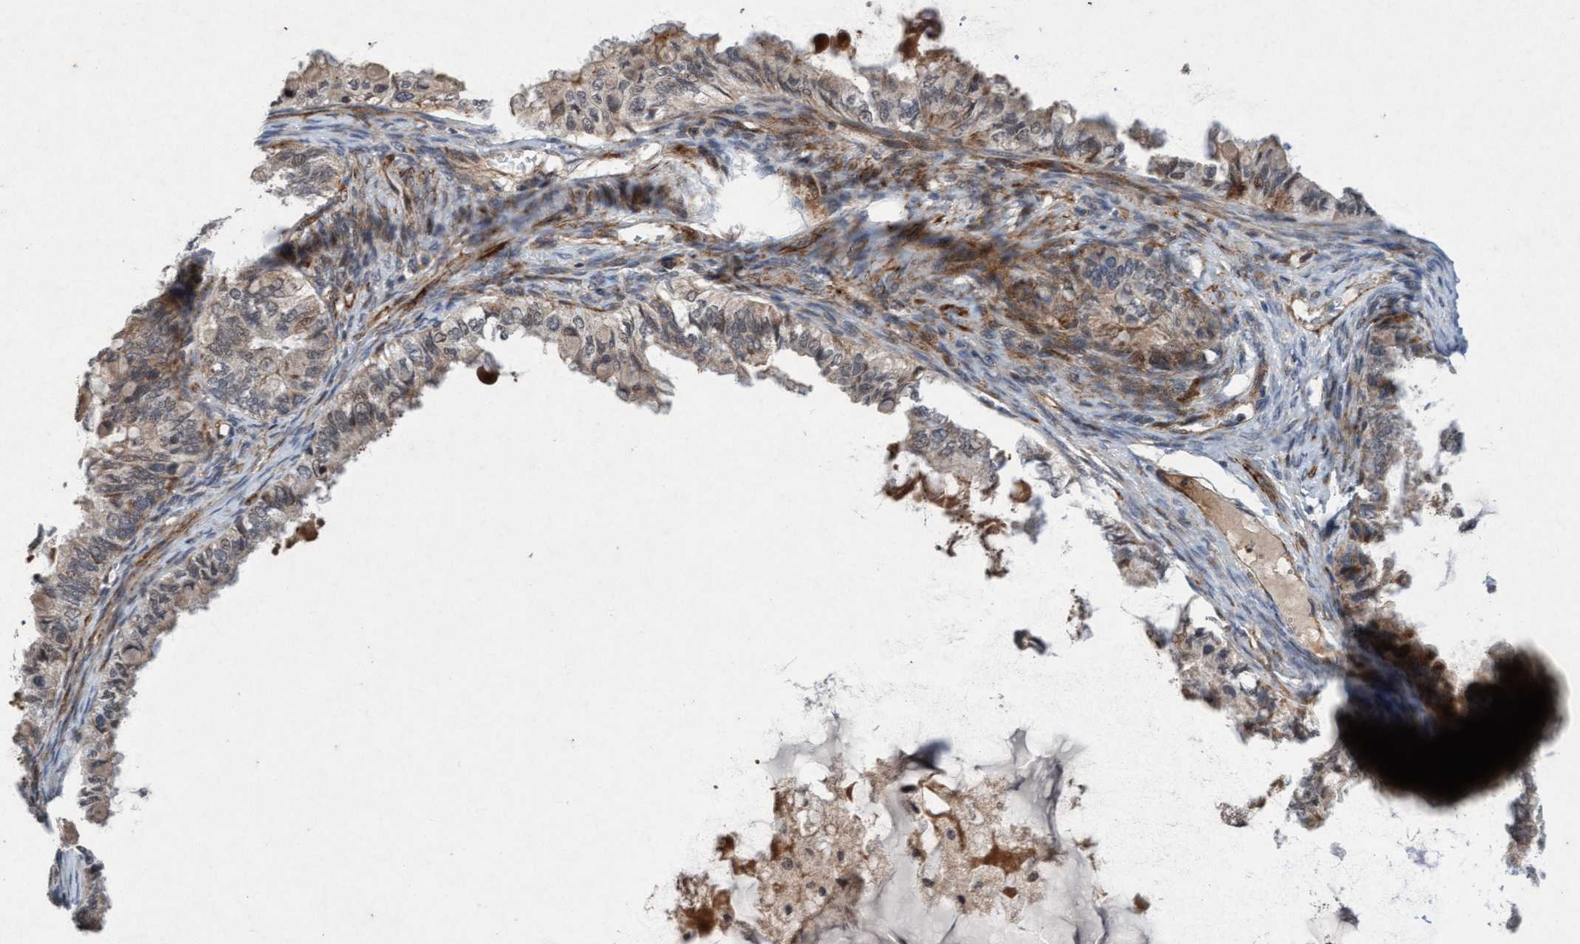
{"staining": {"intensity": "weak", "quantity": "25%-75%", "location": "cytoplasmic/membranous"}, "tissue": "ovarian cancer", "cell_type": "Tumor cells", "image_type": "cancer", "snomed": [{"axis": "morphology", "description": "Cystadenocarcinoma, mucinous, NOS"}, {"axis": "topography", "description": "Ovary"}], "caption": "DAB immunohistochemical staining of human ovarian cancer (mucinous cystadenocarcinoma) shows weak cytoplasmic/membranous protein expression in about 25%-75% of tumor cells.", "gene": "TMEM70", "patient": {"sex": "female", "age": 80}}